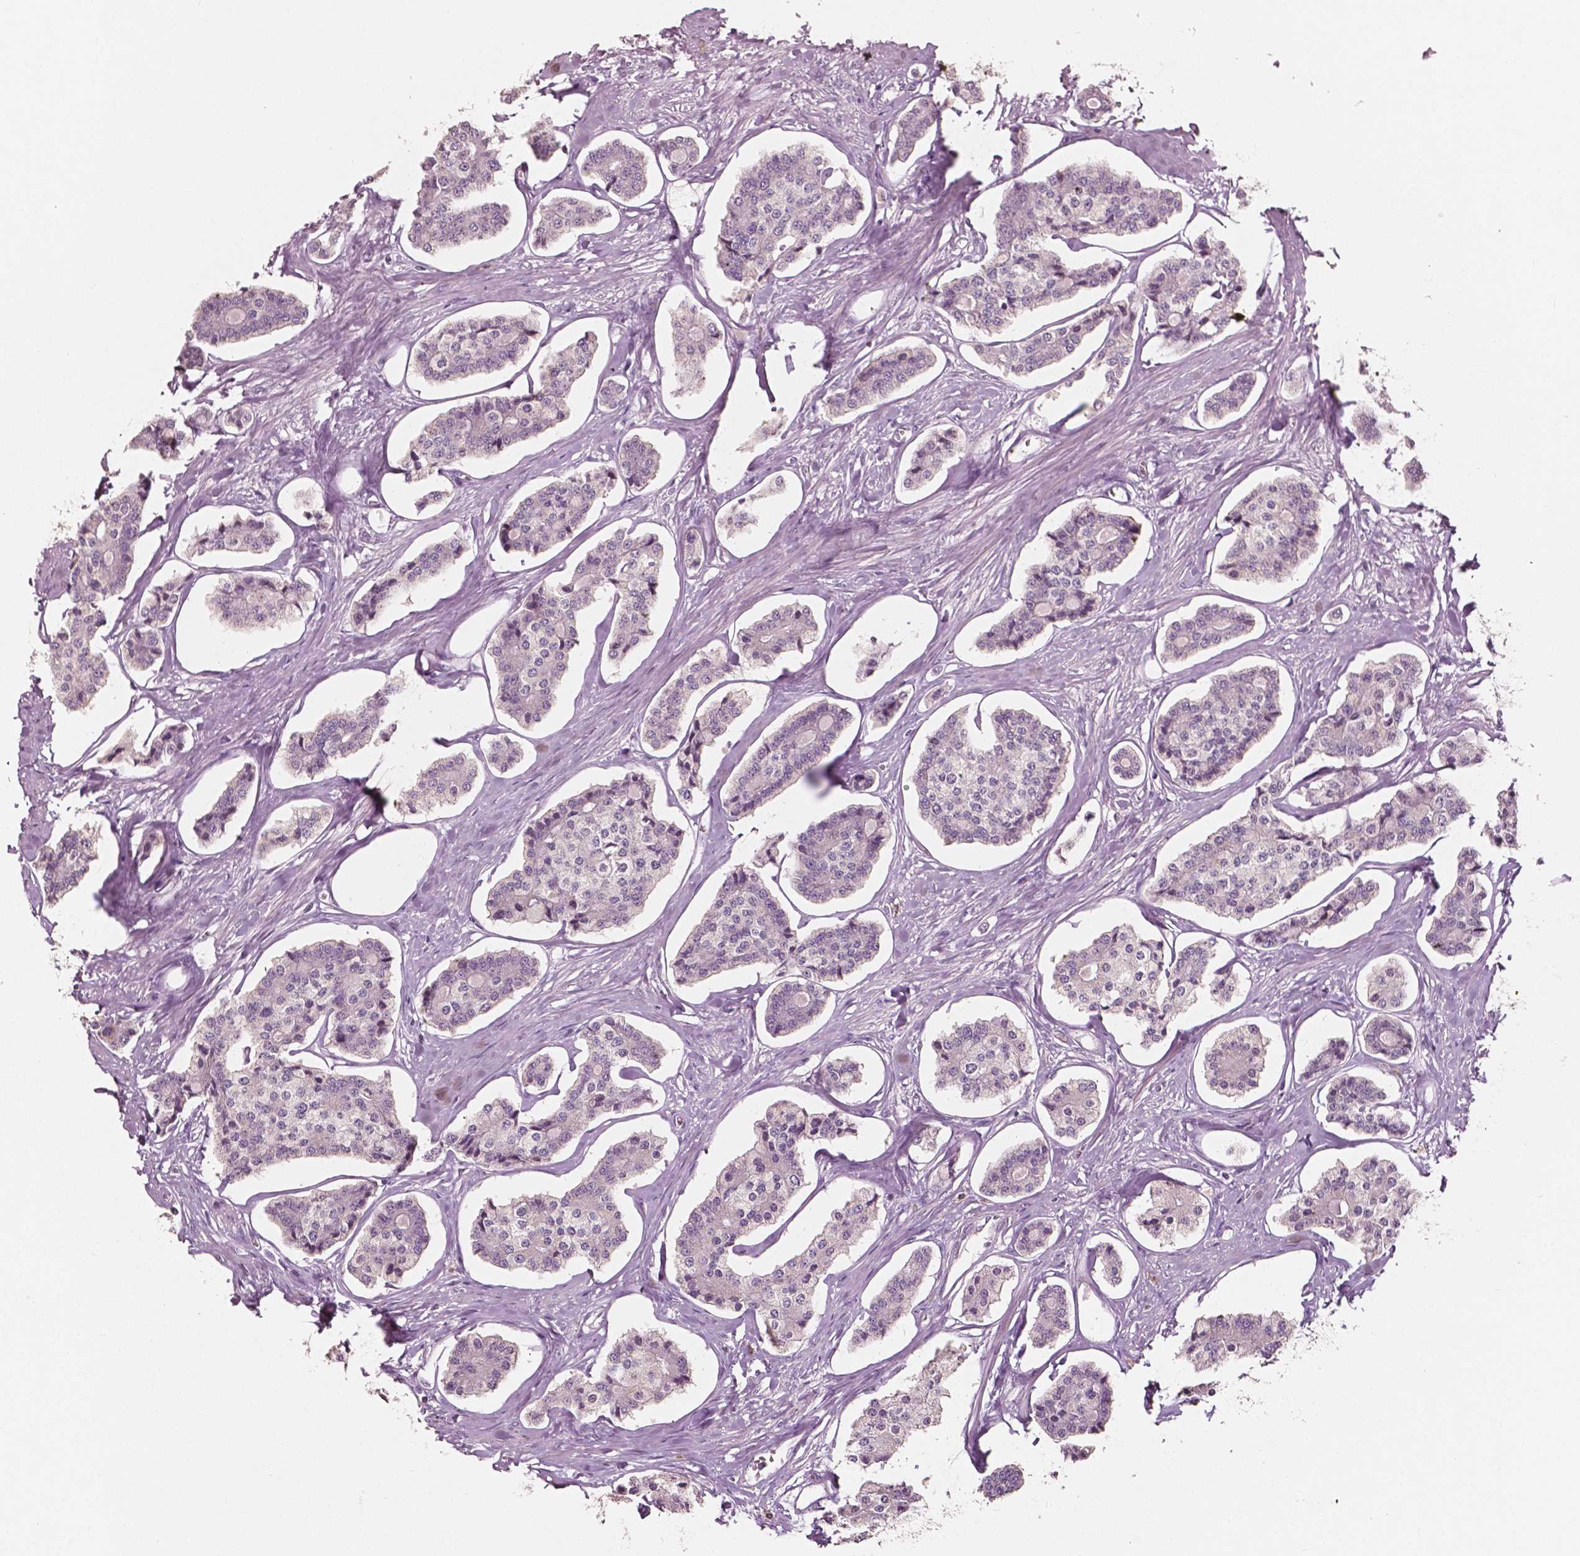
{"staining": {"intensity": "negative", "quantity": "none", "location": "none"}, "tissue": "carcinoid", "cell_type": "Tumor cells", "image_type": "cancer", "snomed": [{"axis": "morphology", "description": "Carcinoid, malignant, NOS"}, {"axis": "topography", "description": "Small intestine"}], "caption": "Immunohistochemical staining of carcinoid (malignant) exhibits no significant expression in tumor cells.", "gene": "PLA2R1", "patient": {"sex": "female", "age": 65}}